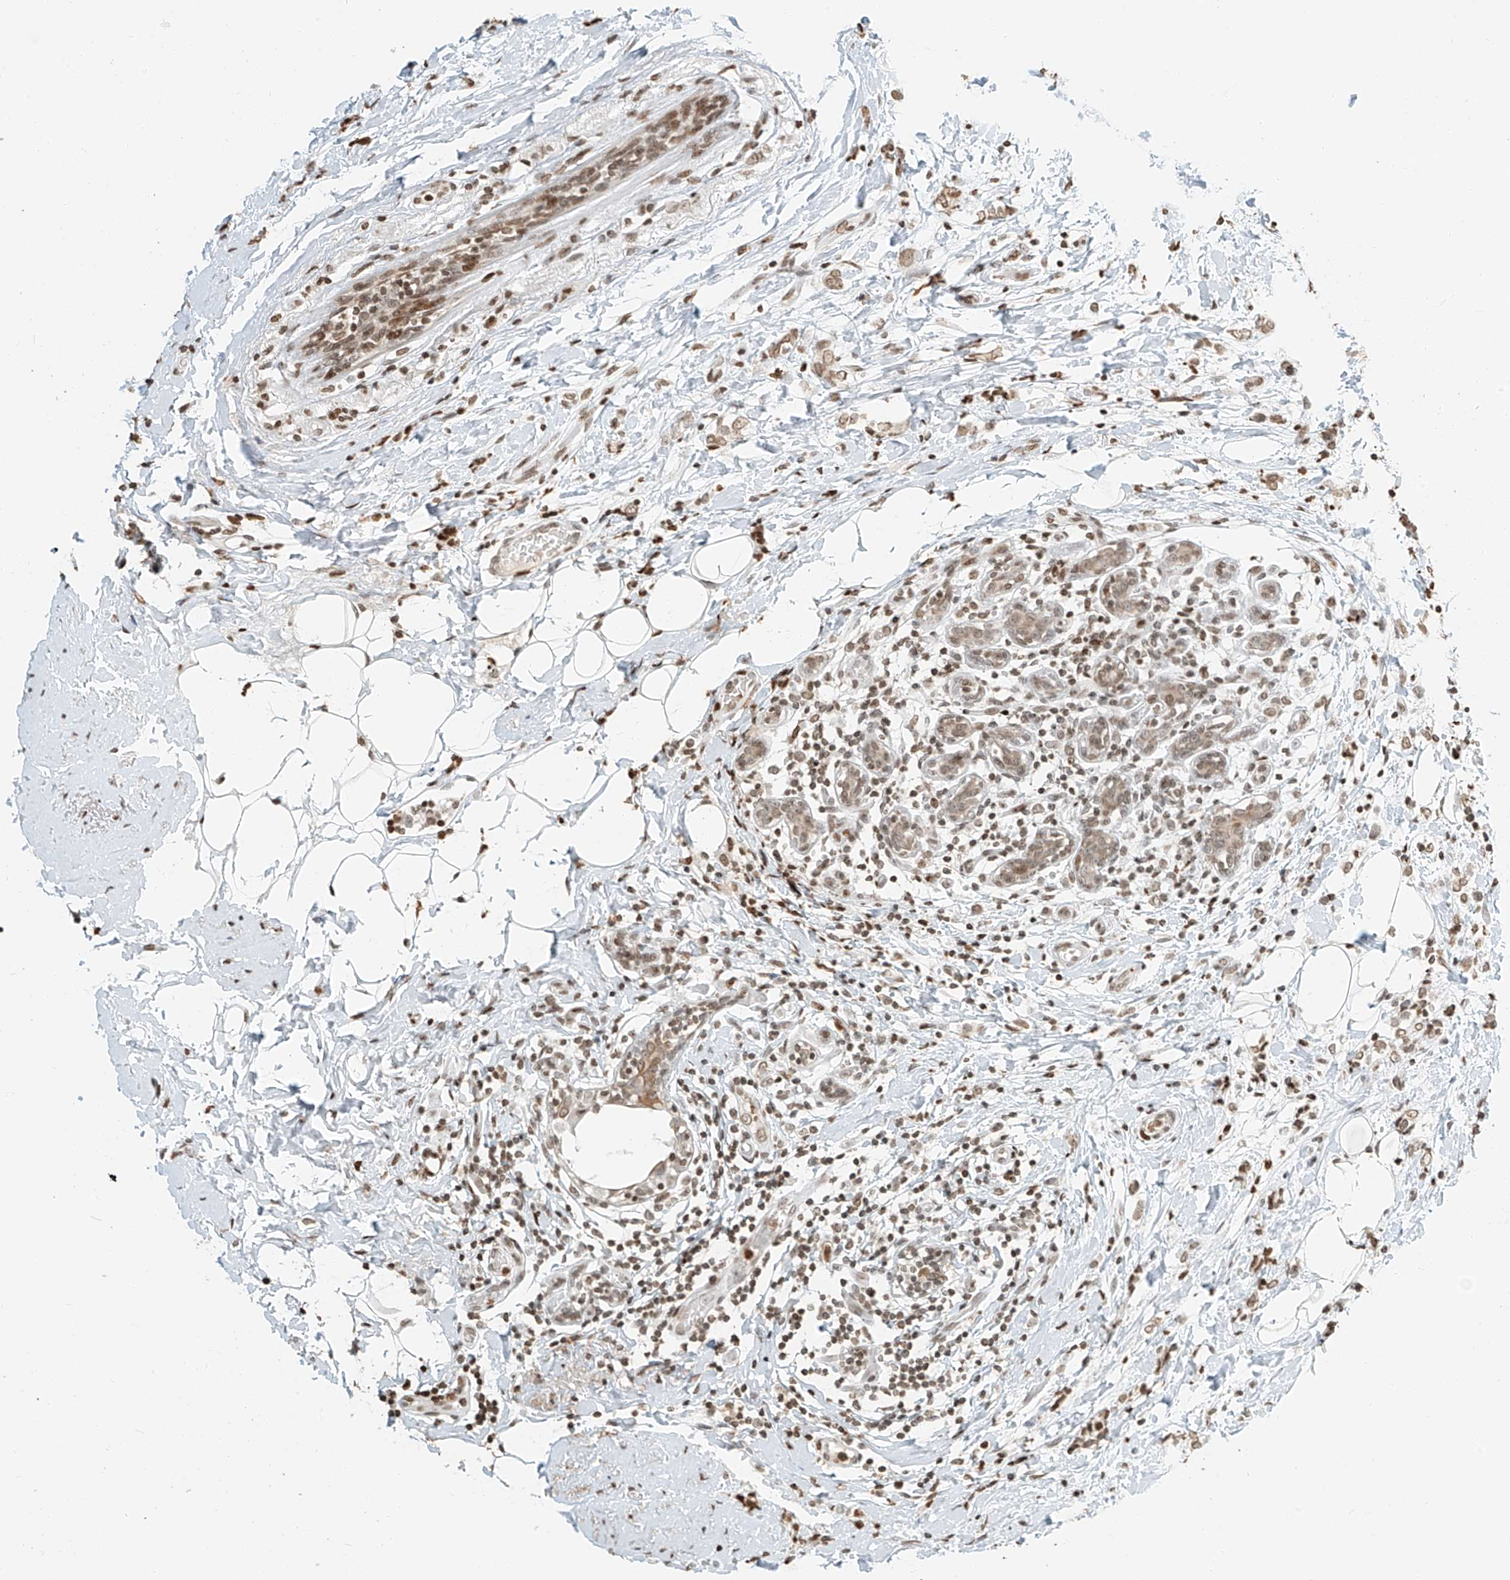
{"staining": {"intensity": "weak", "quantity": ">75%", "location": "nuclear"}, "tissue": "breast cancer", "cell_type": "Tumor cells", "image_type": "cancer", "snomed": [{"axis": "morphology", "description": "Normal tissue, NOS"}, {"axis": "morphology", "description": "Lobular carcinoma"}, {"axis": "topography", "description": "Breast"}], "caption": "Immunohistochemistry (IHC) histopathology image of neoplastic tissue: breast cancer (lobular carcinoma) stained using immunohistochemistry reveals low levels of weak protein expression localized specifically in the nuclear of tumor cells, appearing as a nuclear brown color.", "gene": "C17orf58", "patient": {"sex": "female", "age": 47}}